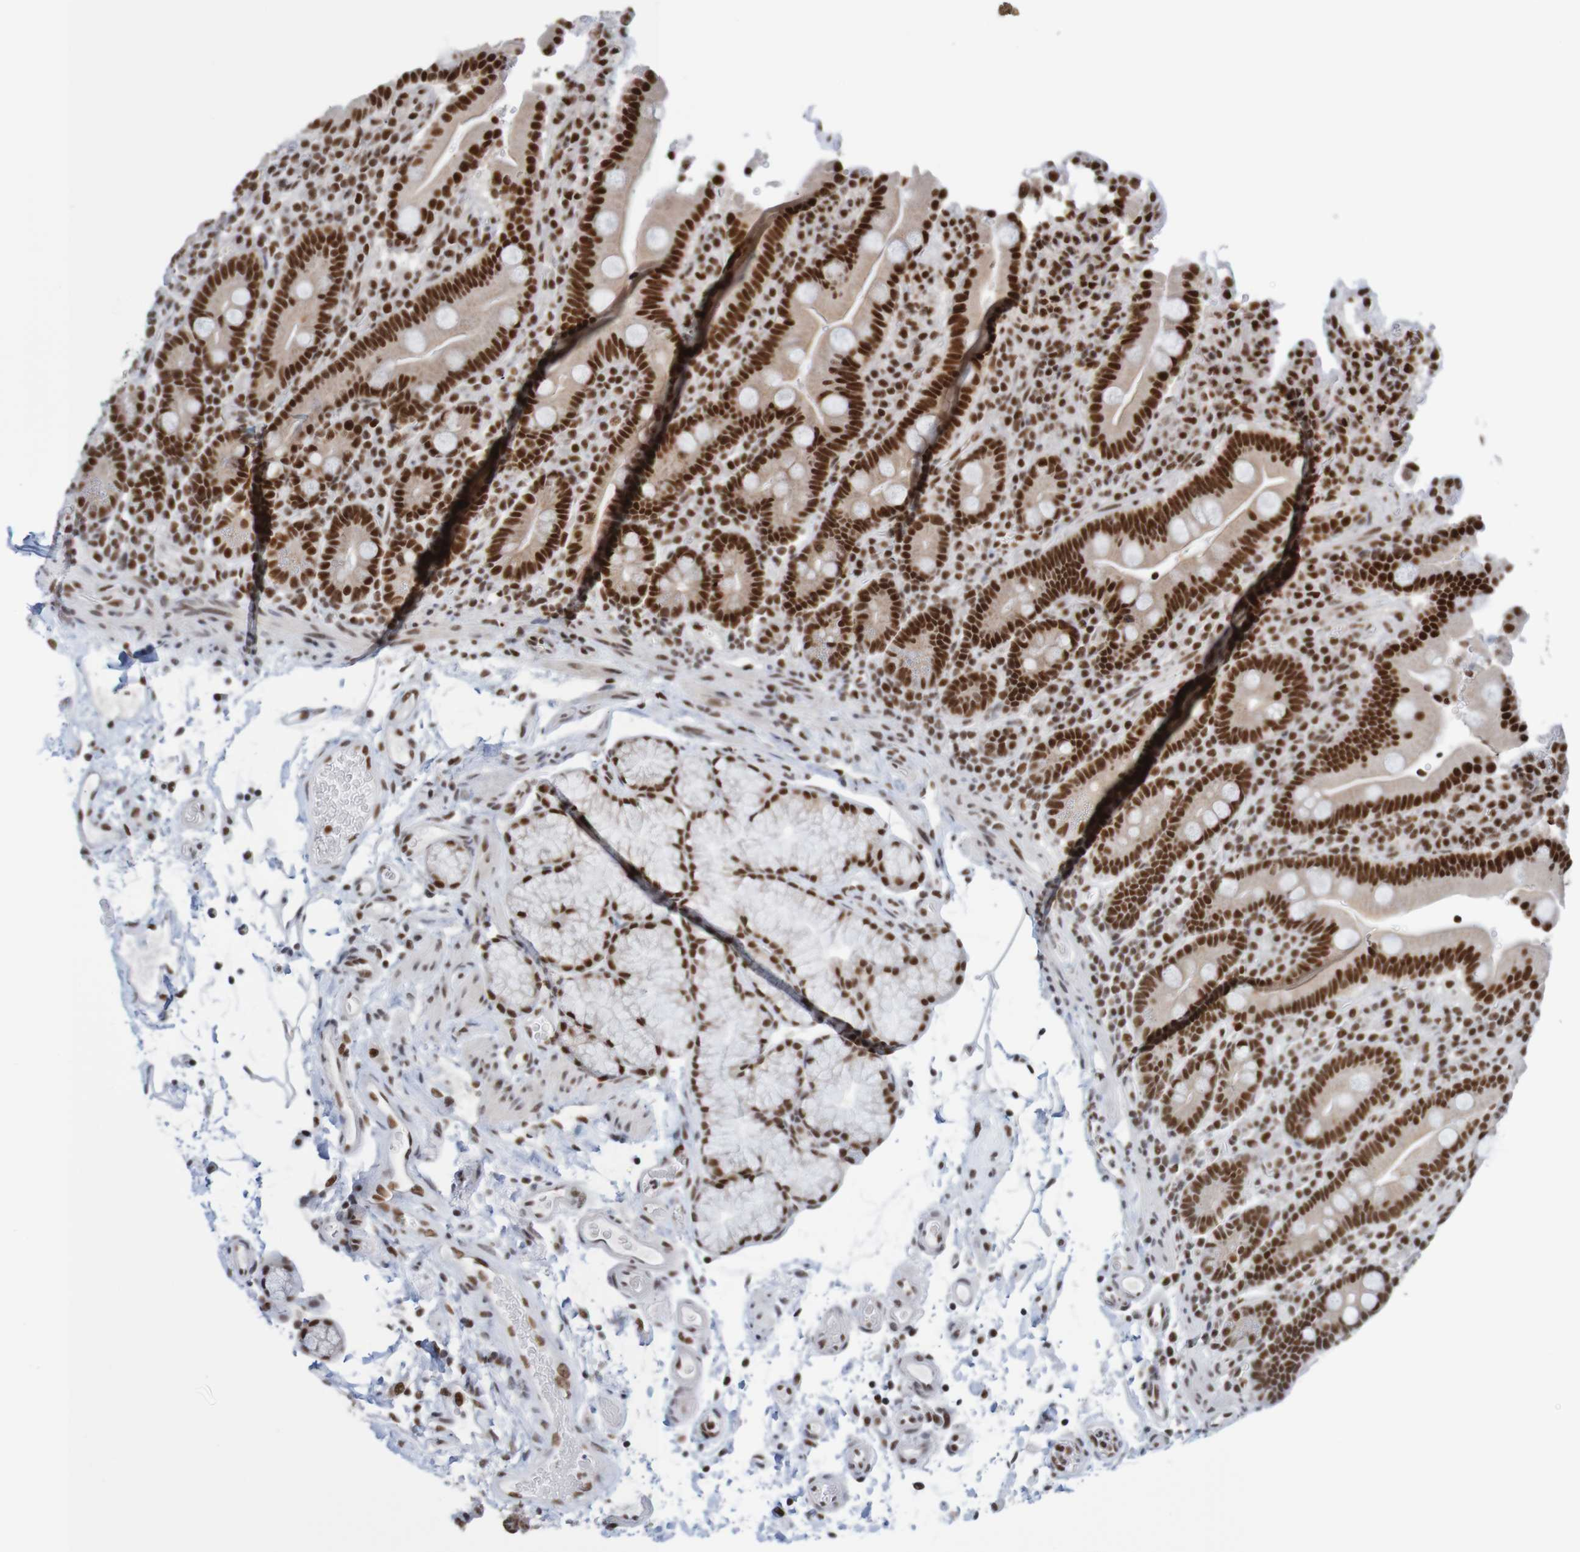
{"staining": {"intensity": "strong", "quantity": ">75%", "location": "nuclear"}, "tissue": "duodenum", "cell_type": "Glandular cells", "image_type": "normal", "snomed": [{"axis": "morphology", "description": "Normal tissue, NOS"}, {"axis": "topography", "description": "Small intestine, NOS"}], "caption": "High-magnification brightfield microscopy of benign duodenum stained with DAB (3,3'-diaminobenzidine) (brown) and counterstained with hematoxylin (blue). glandular cells exhibit strong nuclear positivity is identified in approximately>75% of cells.", "gene": "THRAP3", "patient": {"sex": "female", "age": 71}}